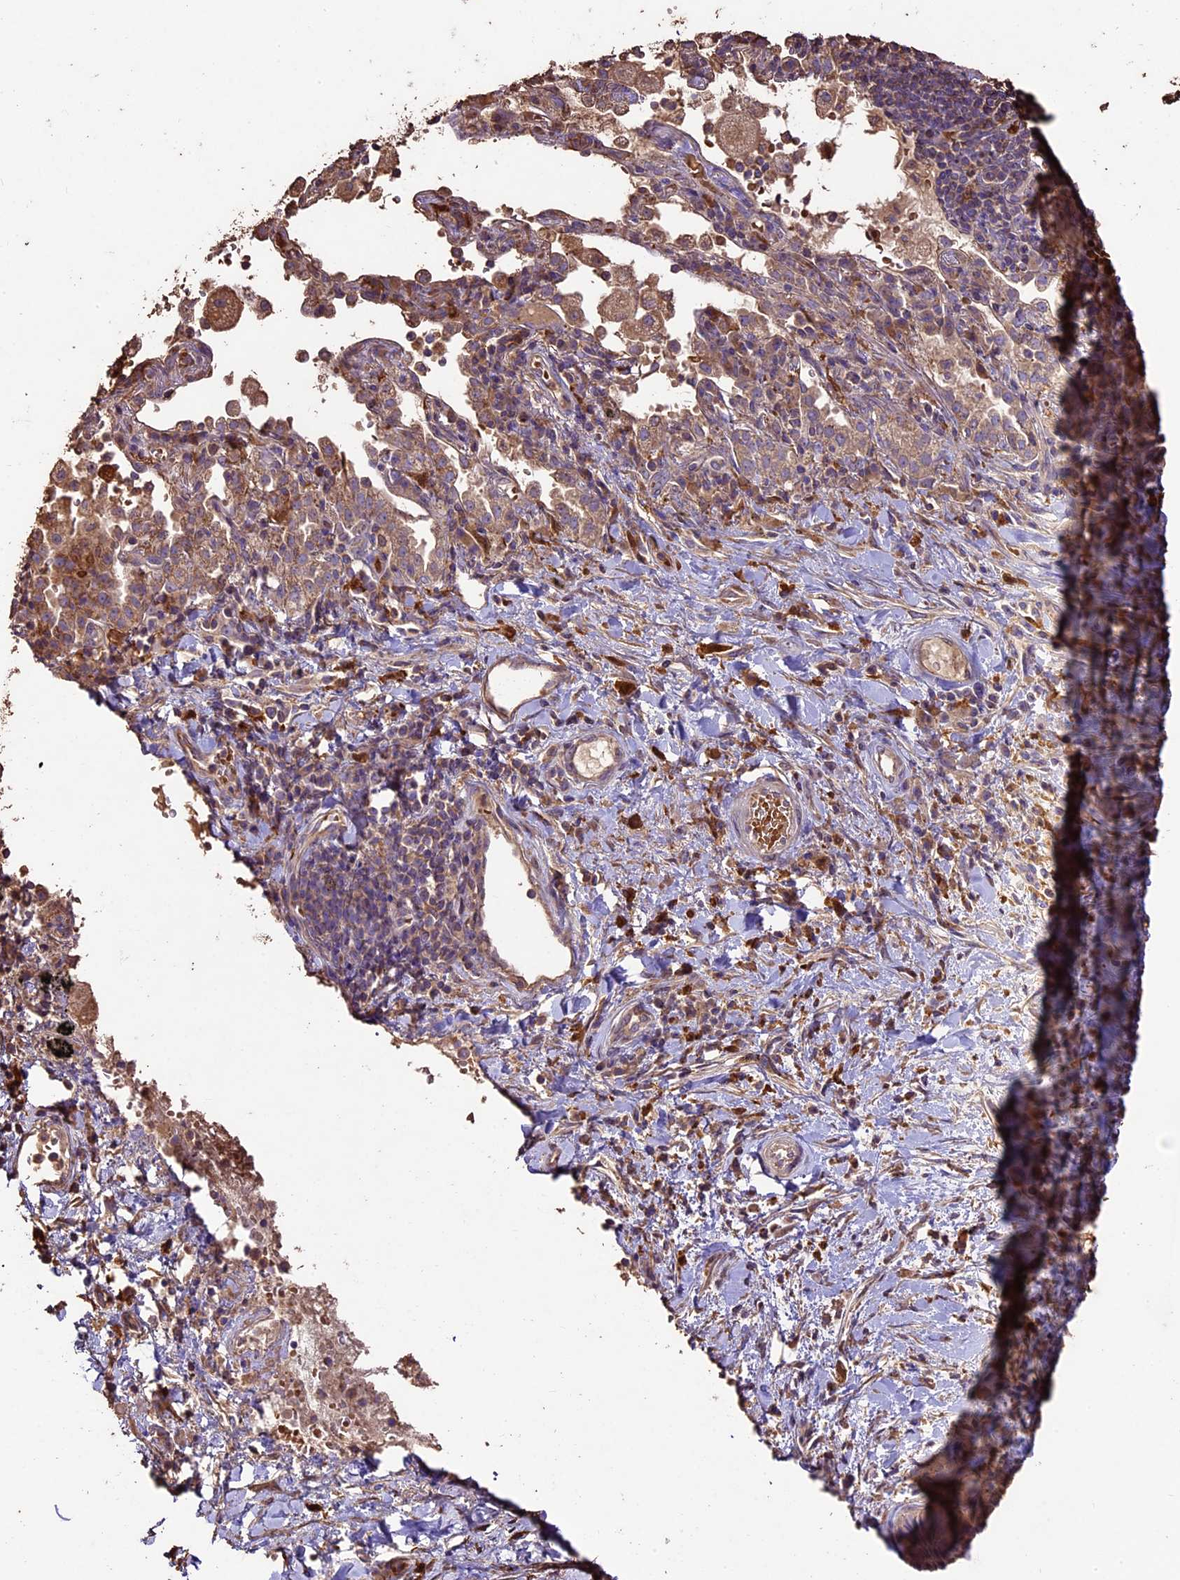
{"staining": {"intensity": "weak", "quantity": ">75%", "location": "cytoplasmic/membranous"}, "tissue": "adipose tissue", "cell_type": "Adipocytes", "image_type": "normal", "snomed": [{"axis": "morphology", "description": "Normal tissue, NOS"}, {"axis": "morphology", "description": "Squamous cell carcinoma, NOS"}, {"axis": "topography", "description": "Bronchus"}, {"axis": "topography", "description": "Lung"}], "caption": "Immunohistochemistry staining of normal adipose tissue, which demonstrates low levels of weak cytoplasmic/membranous positivity in approximately >75% of adipocytes indicating weak cytoplasmic/membranous protein positivity. The staining was performed using DAB (3,3'-diaminobenzidine) (brown) for protein detection and nuclei were counterstained in hematoxylin (blue).", "gene": "CRLF1", "patient": {"sex": "male", "age": 64}}